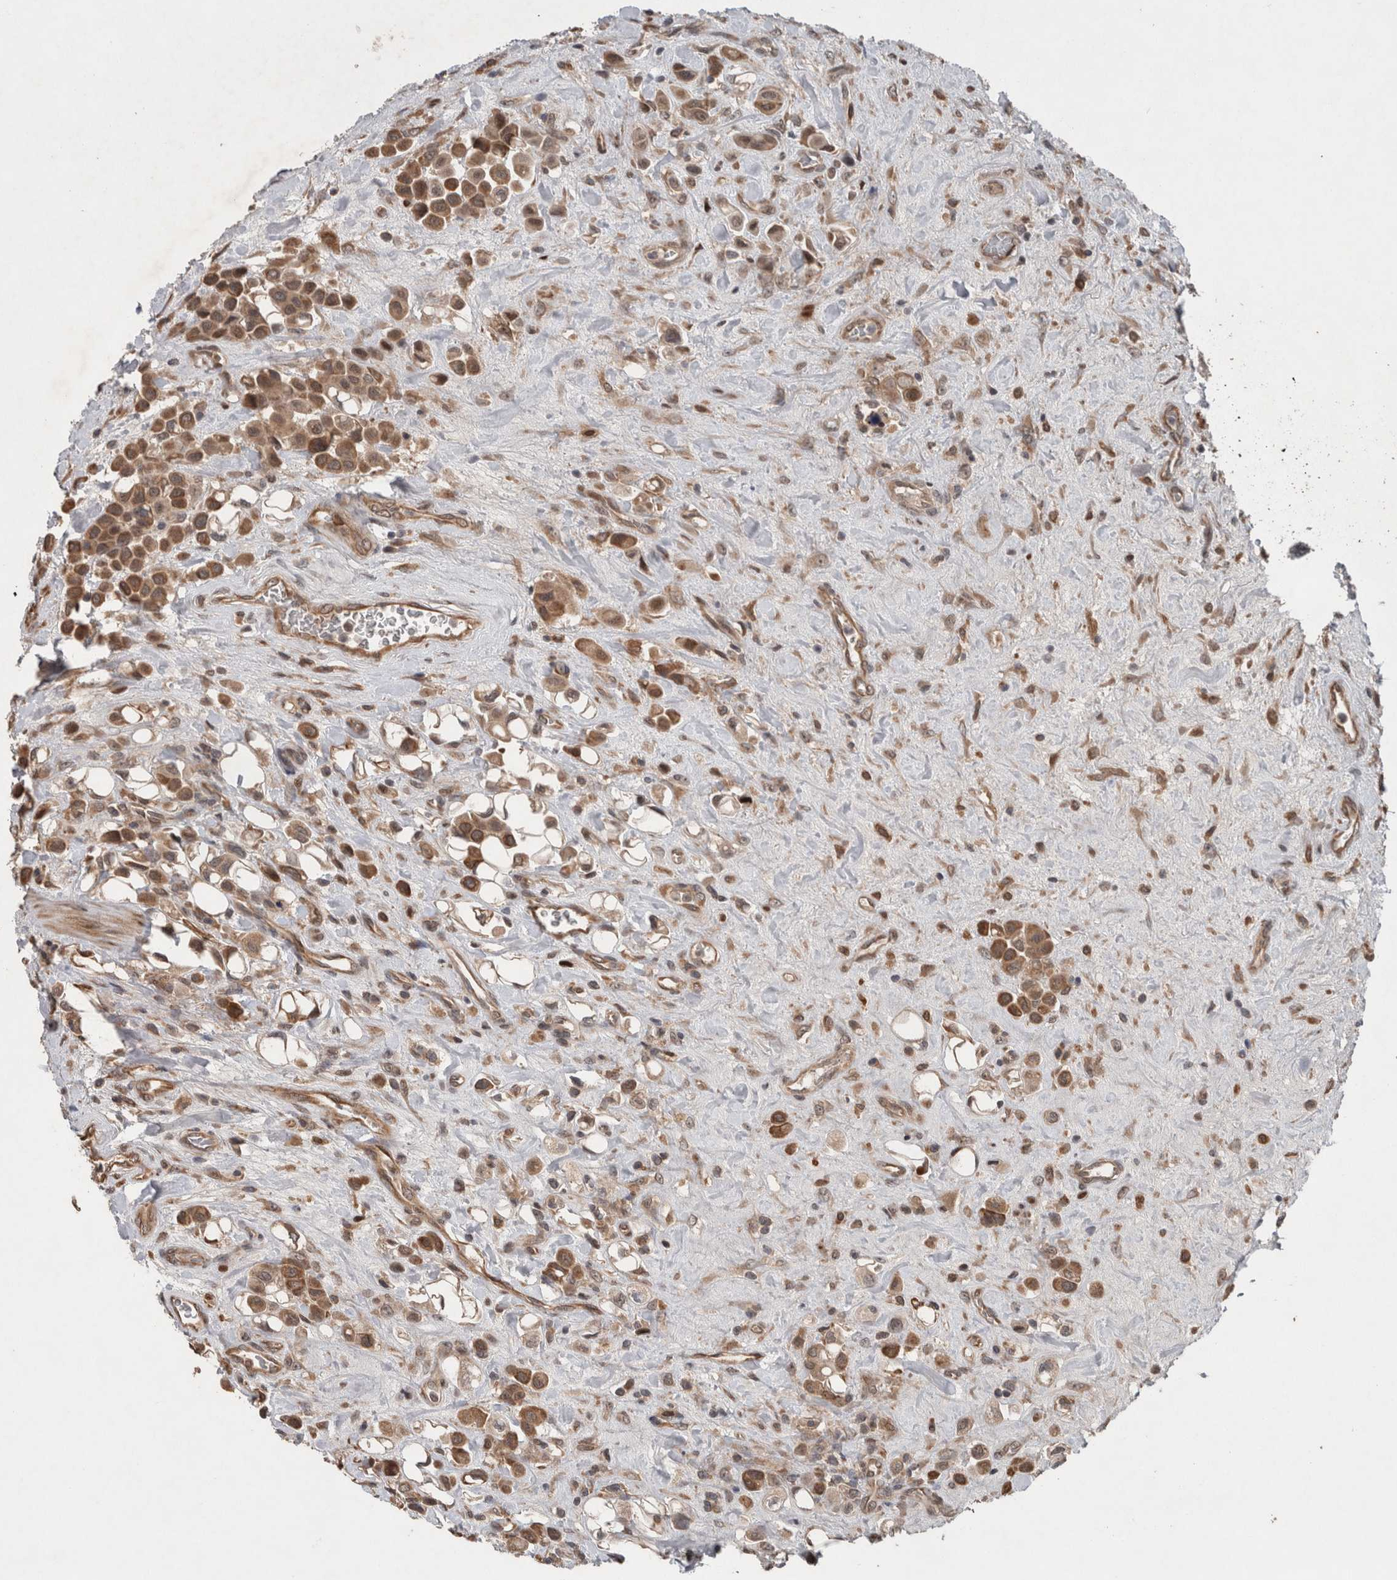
{"staining": {"intensity": "moderate", "quantity": ">75%", "location": "cytoplasmic/membranous"}, "tissue": "urothelial cancer", "cell_type": "Tumor cells", "image_type": "cancer", "snomed": [{"axis": "morphology", "description": "Urothelial carcinoma, High grade"}, {"axis": "topography", "description": "Urinary bladder"}], "caption": "Immunohistochemistry (DAB (3,3'-diaminobenzidine)) staining of human urothelial cancer reveals moderate cytoplasmic/membranous protein expression in approximately >75% of tumor cells.", "gene": "GIMAP6", "patient": {"sex": "male", "age": 50}}